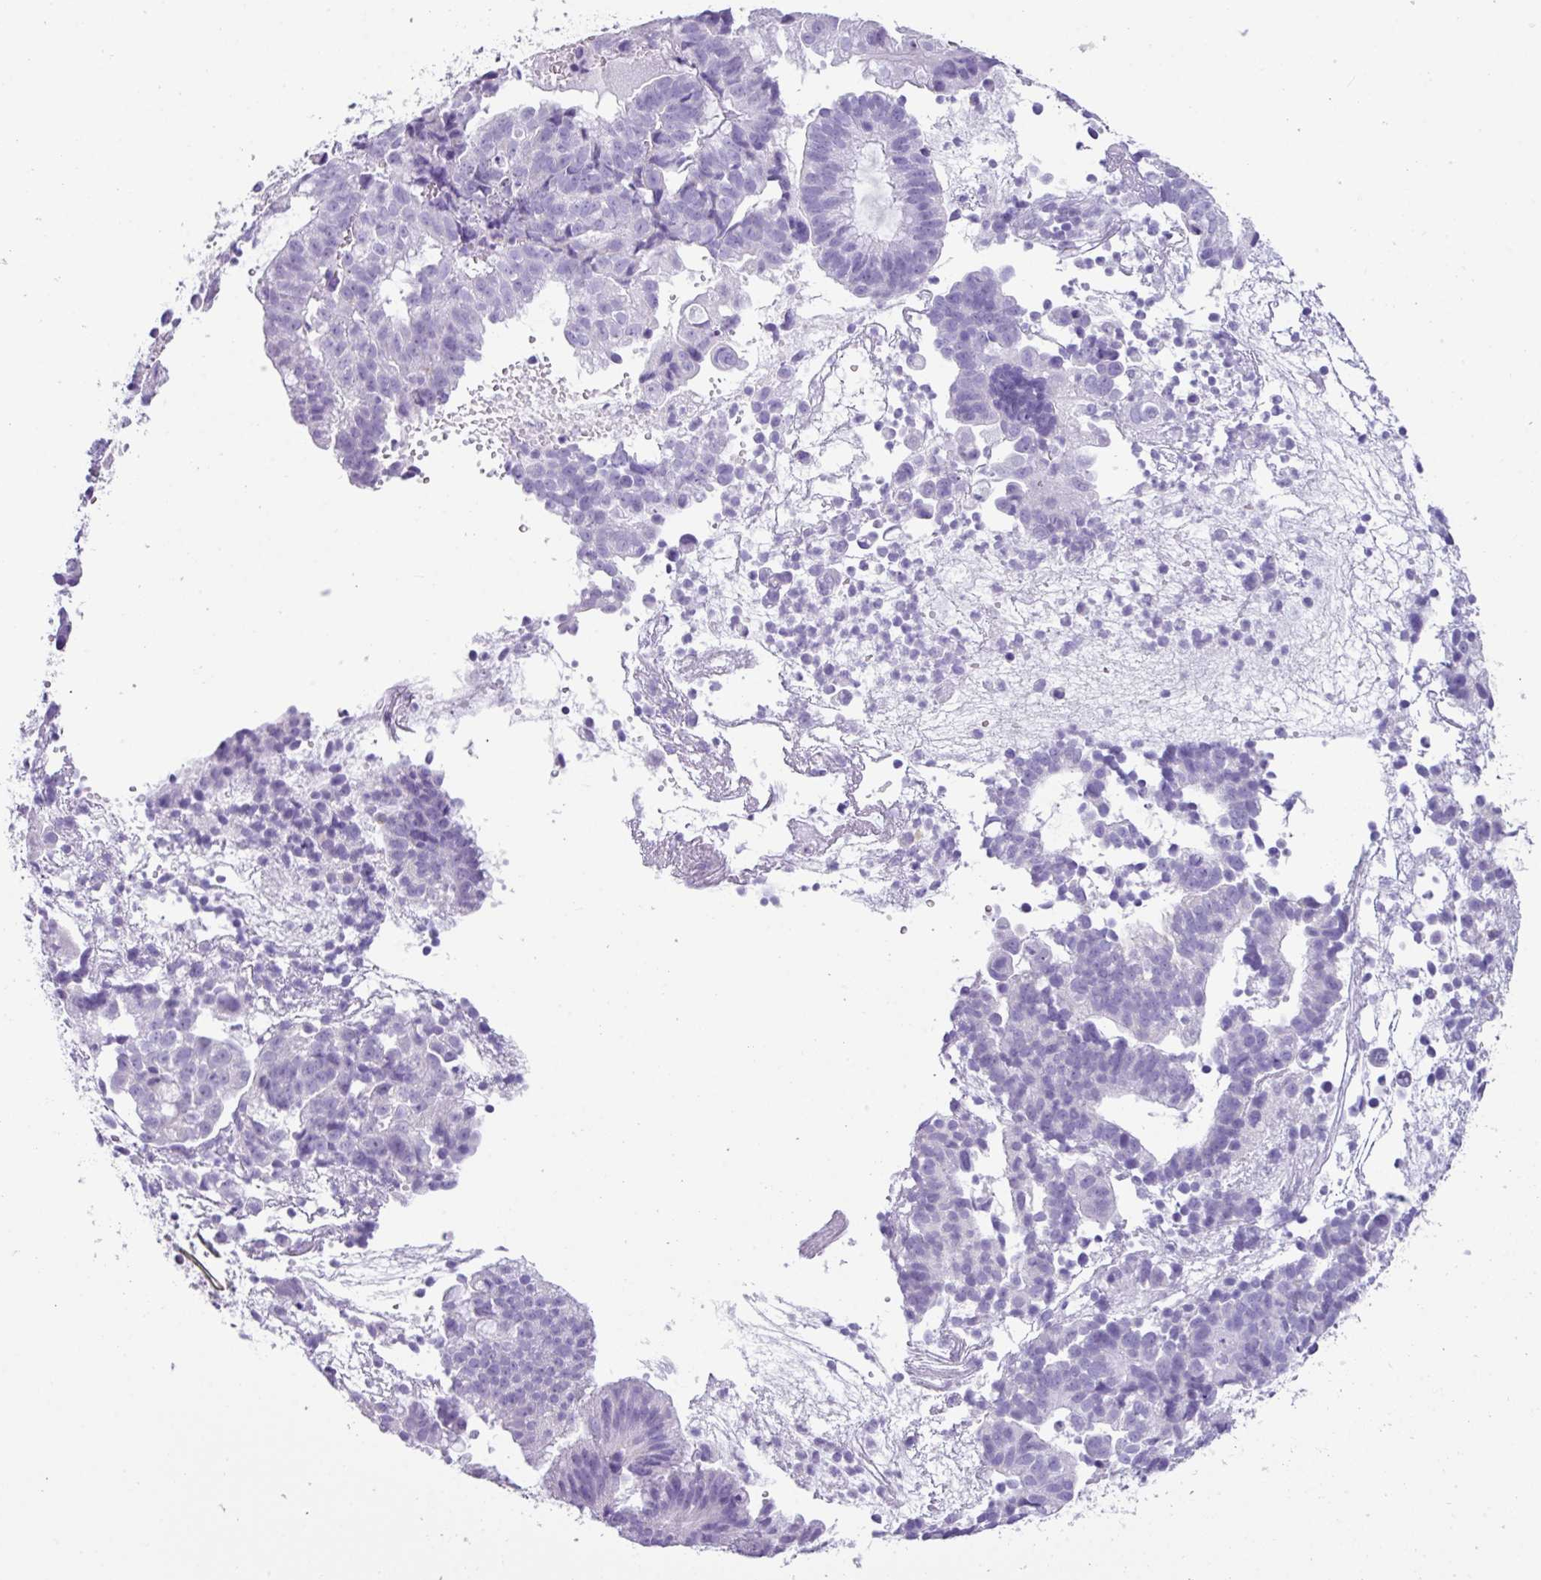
{"staining": {"intensity": "negative", "quantity": "none", "location": "none"}, "tissue": "endometrial cancer", "cell_type": "Tumor cells", "image_type": "cancer", "snomed": [{"axis": "morphology", "description": "Adenocarcinoma, NOS"}, {"axis": "topography", "description": "Endometrium"}], "caption": "IHC micrograph of human endometrial cancer (adenocarcinoma) stained for a protein (brown), which shows no positivity in tumor cells.", "gene": "NCCRP1", "patient": {"sex": "female", "age": 76}}